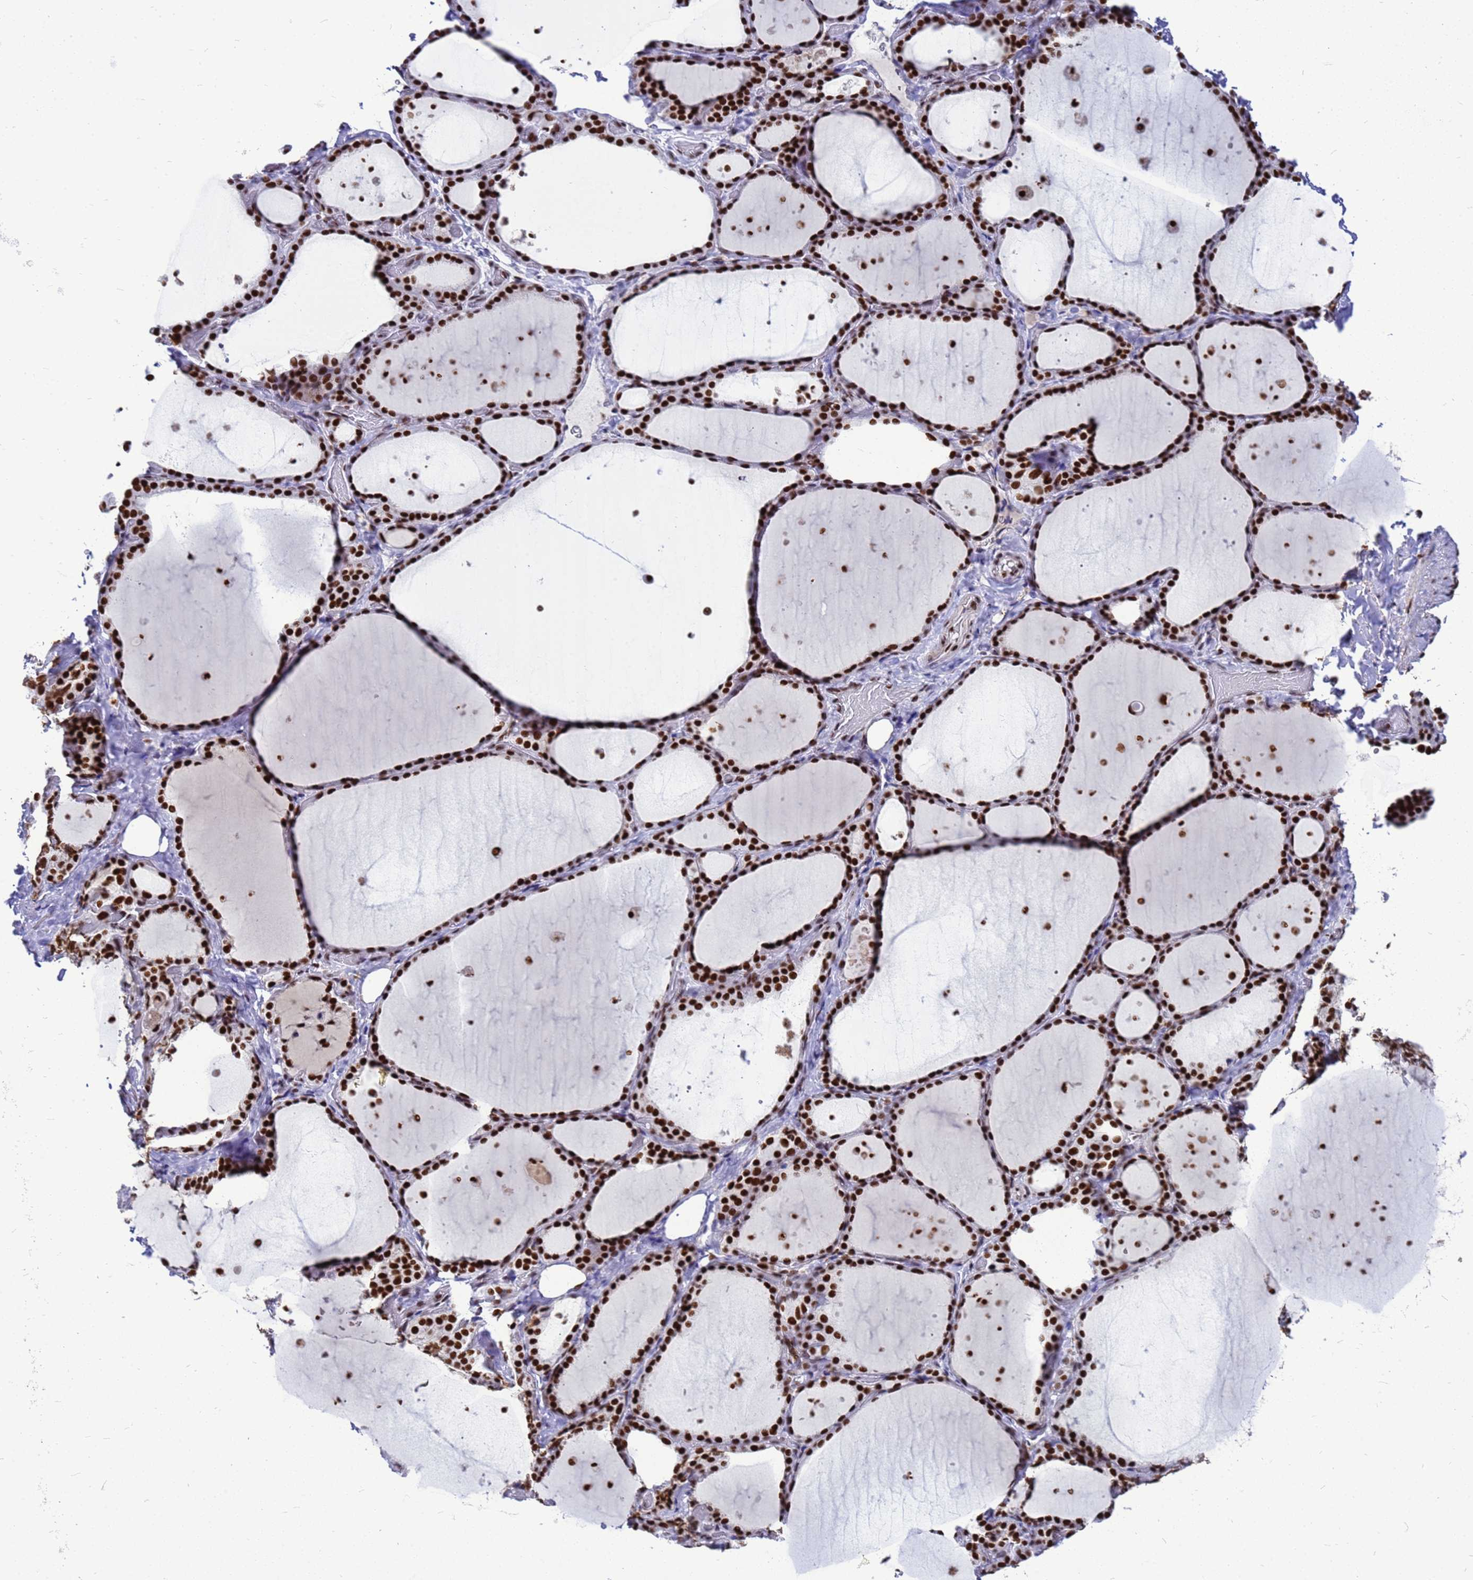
{"staining": {"intensity": "strong", "quantity": ">75%", "location": "nuclear"}, "tissue": "thyroid gland", "cell_type": "Glandular cells", "image_type": "normal", "snomed": [{"axis": "morphology", "description": "Normal tissue, NOS"}, {"axis": "topography", "description": "Thyroid gland"}], "caption": "Immunohistochemistry of benign human thyroid gland demonstrates high levels of strong nuclear expression in about >75% of glandular cells.", "gene": "SART3", "patient": {"sex": "female", "age": 44}}